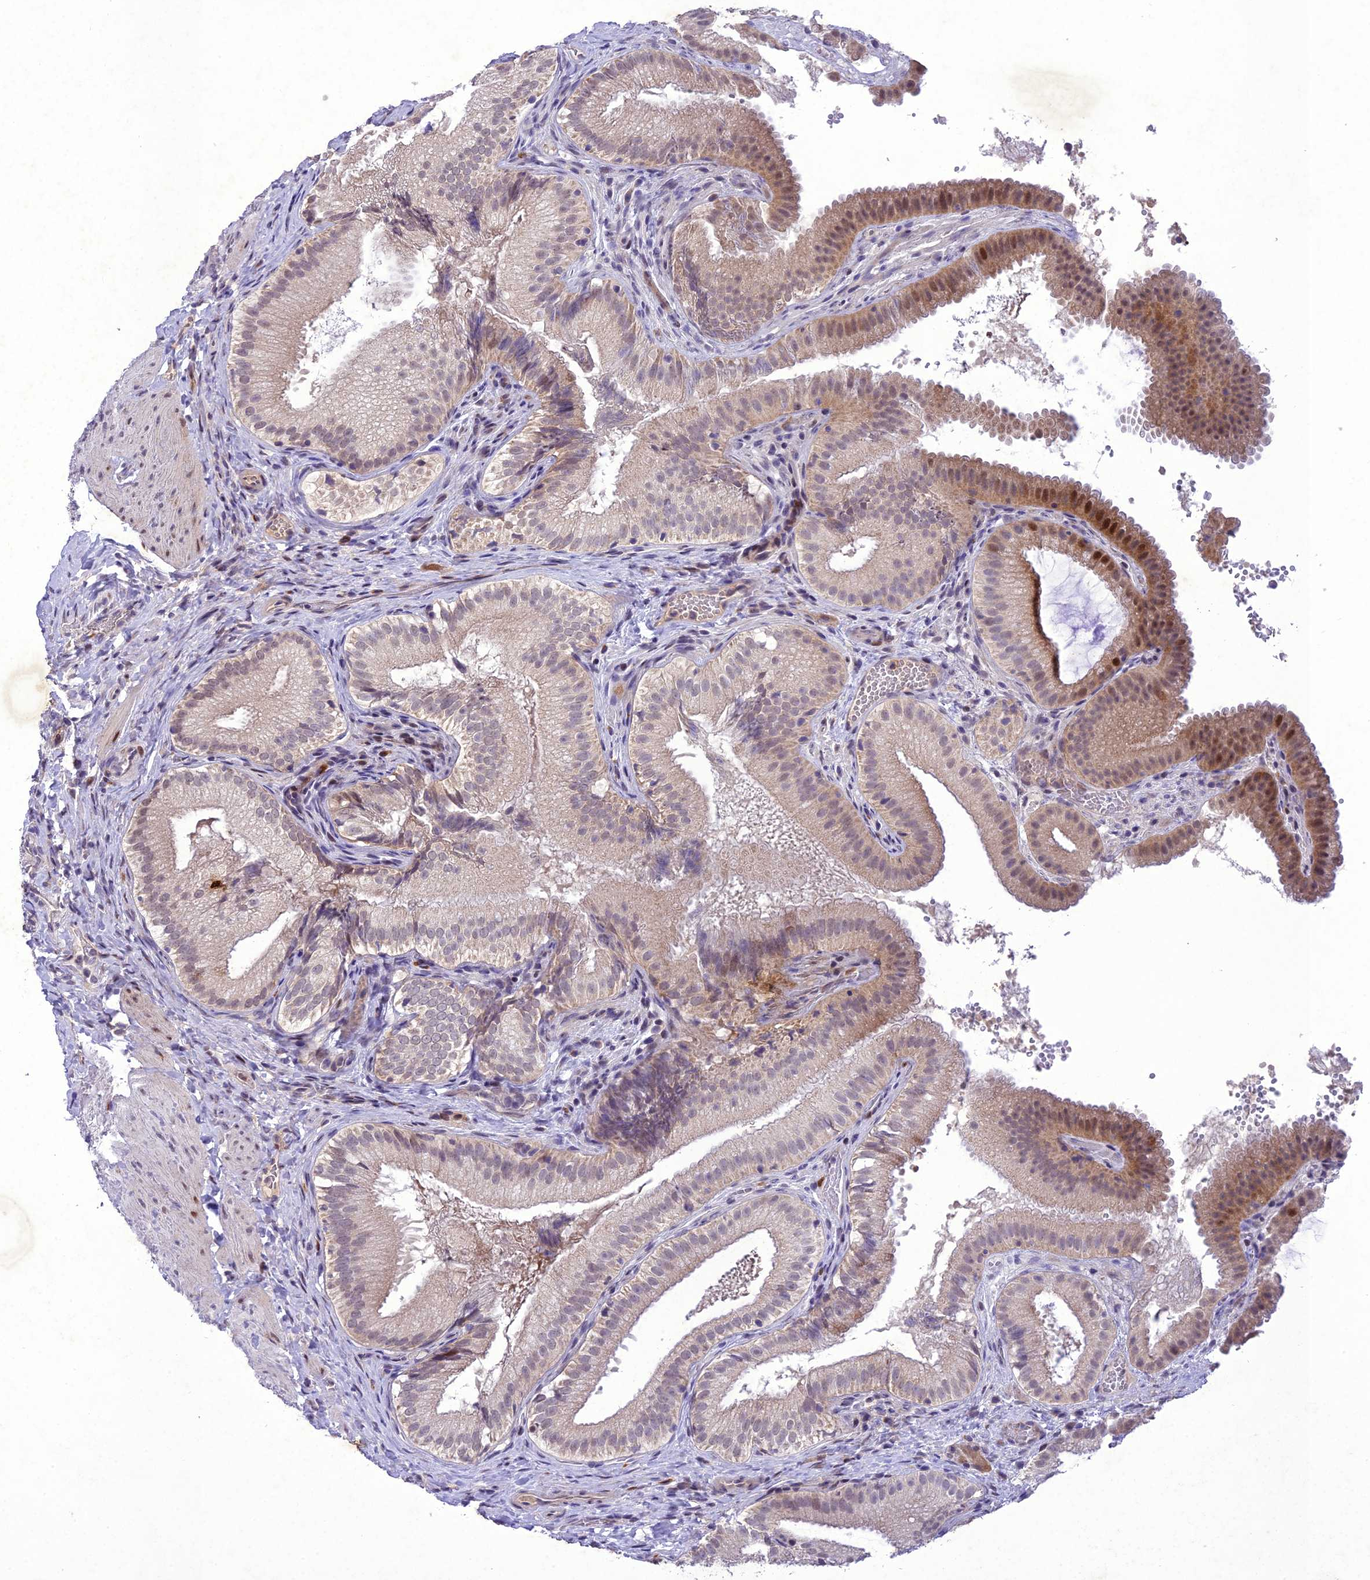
{"staining": {"intensity": "moderate", "quantity": "25%-75%", "location": "cytoplasmic/membranous,nuclear"}, "tissue": "gallbladder", "cell_type": "Glandular cells", "image_type": "normal", "snomed": [{"axis": "morphology", "description": "Normal tissue, NOS"}, {"axis": "topography", "description": "Gallbladder"}], "caption": "Glandular cells show moderate cytoplasmic/membranous,nuclear expression in approximately 25%-75% of cells in benign gallbladder.", "gene": "ANKRD52", "patient": {"sex": "female", "age": 30}}